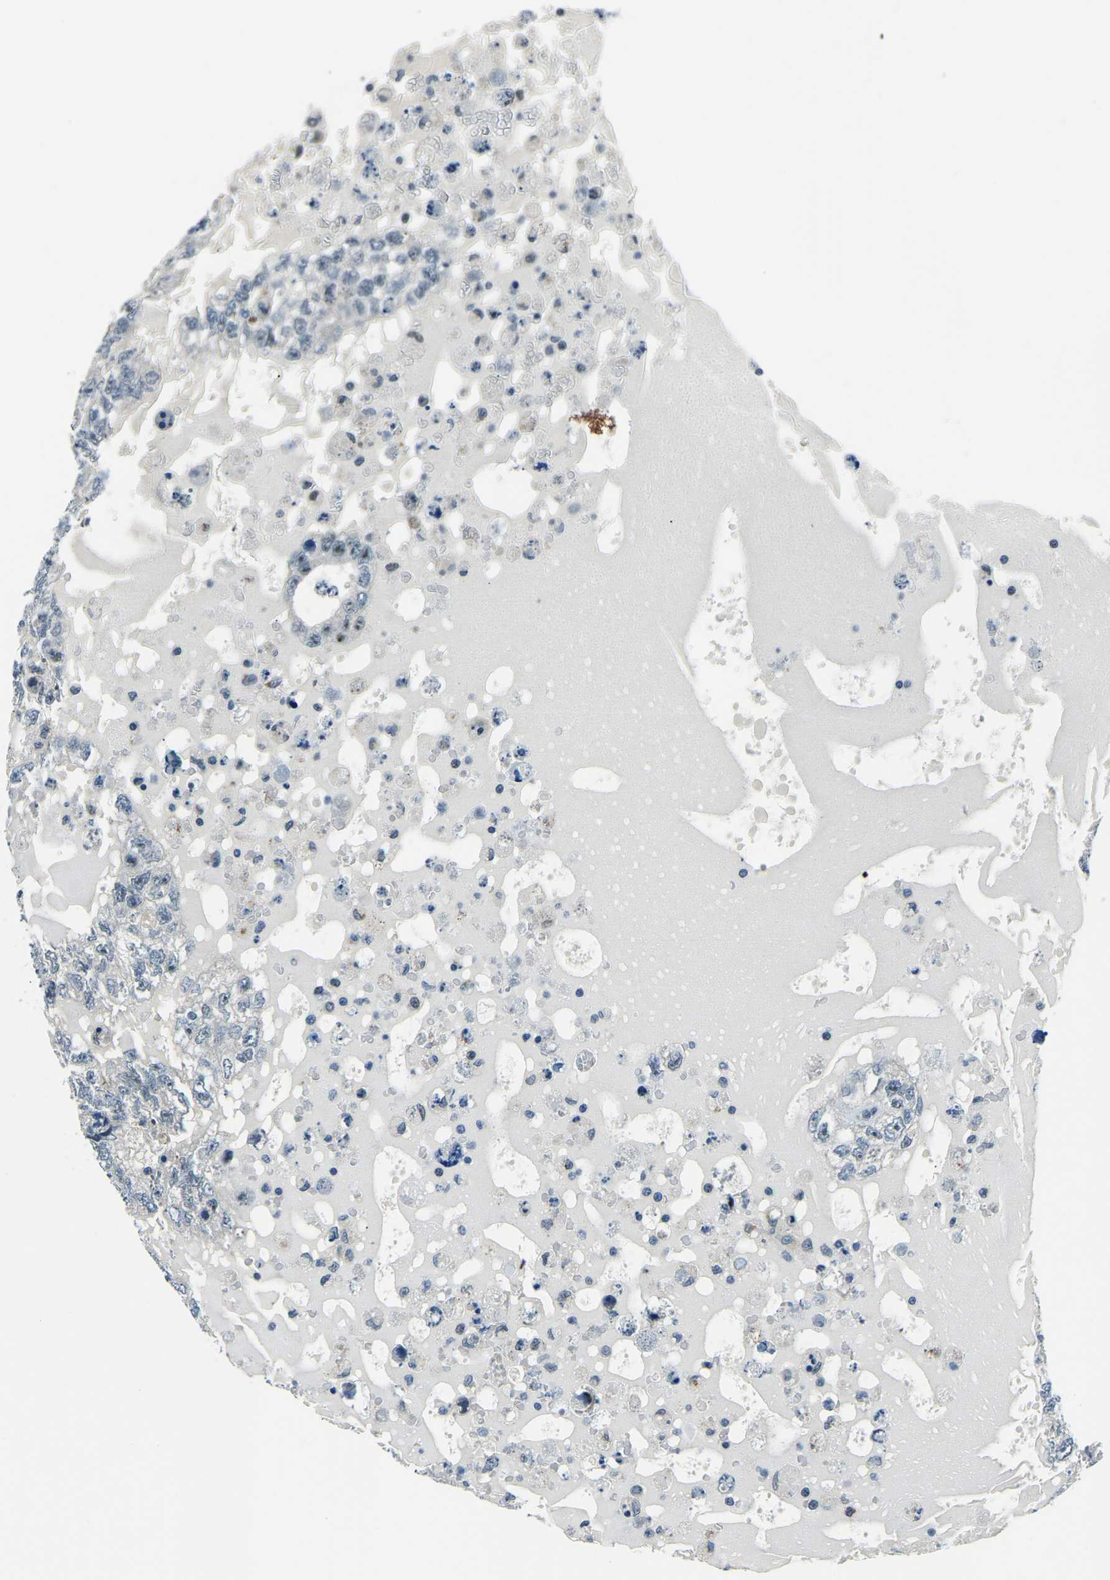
{"staining": {"intensity": "negative", "quantity": "none", "location": "none"}, "tissue": "testis cancer", "cell_type": "Tumor cells", "image_type": "cancer", "snomed": [{"axis": "morphology", "description": "Carcinoma, Embryonal, NOS"}, {"axis": "topography", "description": "Testis"}], "caption": "IHC histopathology image of testis cancer (embryonal carcinoma) stained for a protein (brown), which reveals no positivity in tumor cells. (Stains: DAB (3,3'-diaminobenzidine) immunohistochemistry with hematoxylin counter stain, Microscopy: brightfield microscopy at high magnification).", "gene": "RRP1", "patient": {"sex": "male", "age": 36}}